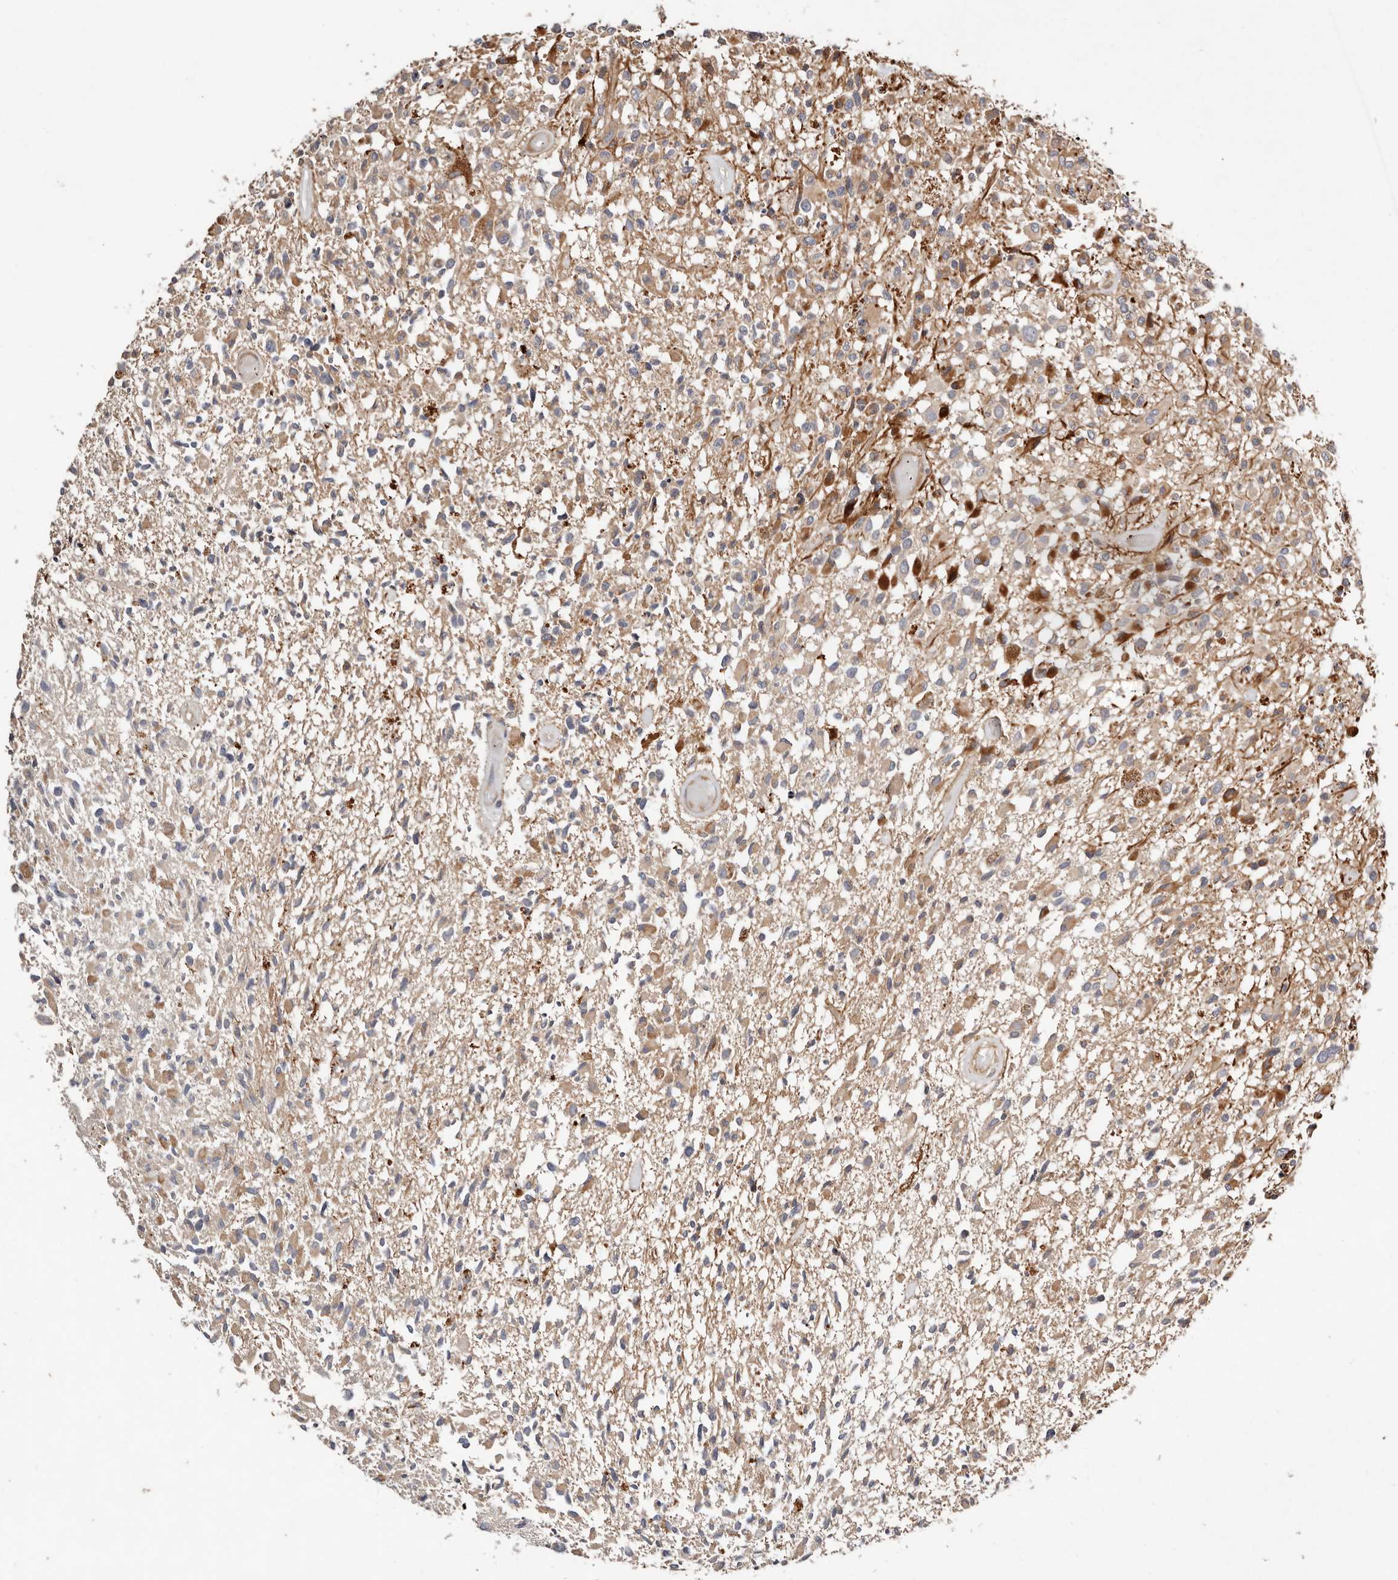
{"staining": {"intensity": "moderate", "quantity": "25%-75%", "location": "cytoplasmic/membranous"}, "tissue": "glioma", "cell_type": "Tumor cells", "image_type": "cancer", "snomed": [{"axis": "morphology", "description": "Glioma, malignant, High grade"}, {"axis": "morphology", "description": "Glioblastoma, NOS"}, {"axis": "topography", "description": "Brain"}], "caption": "Glioblastoma was stained to show a protein in brown. There is medium levels of moderate cytoplasmic/membranous staining in about 25%-75% of tumor cells.", "gene": "MACF1", "patient": {"sex": "male", "age": 60}}